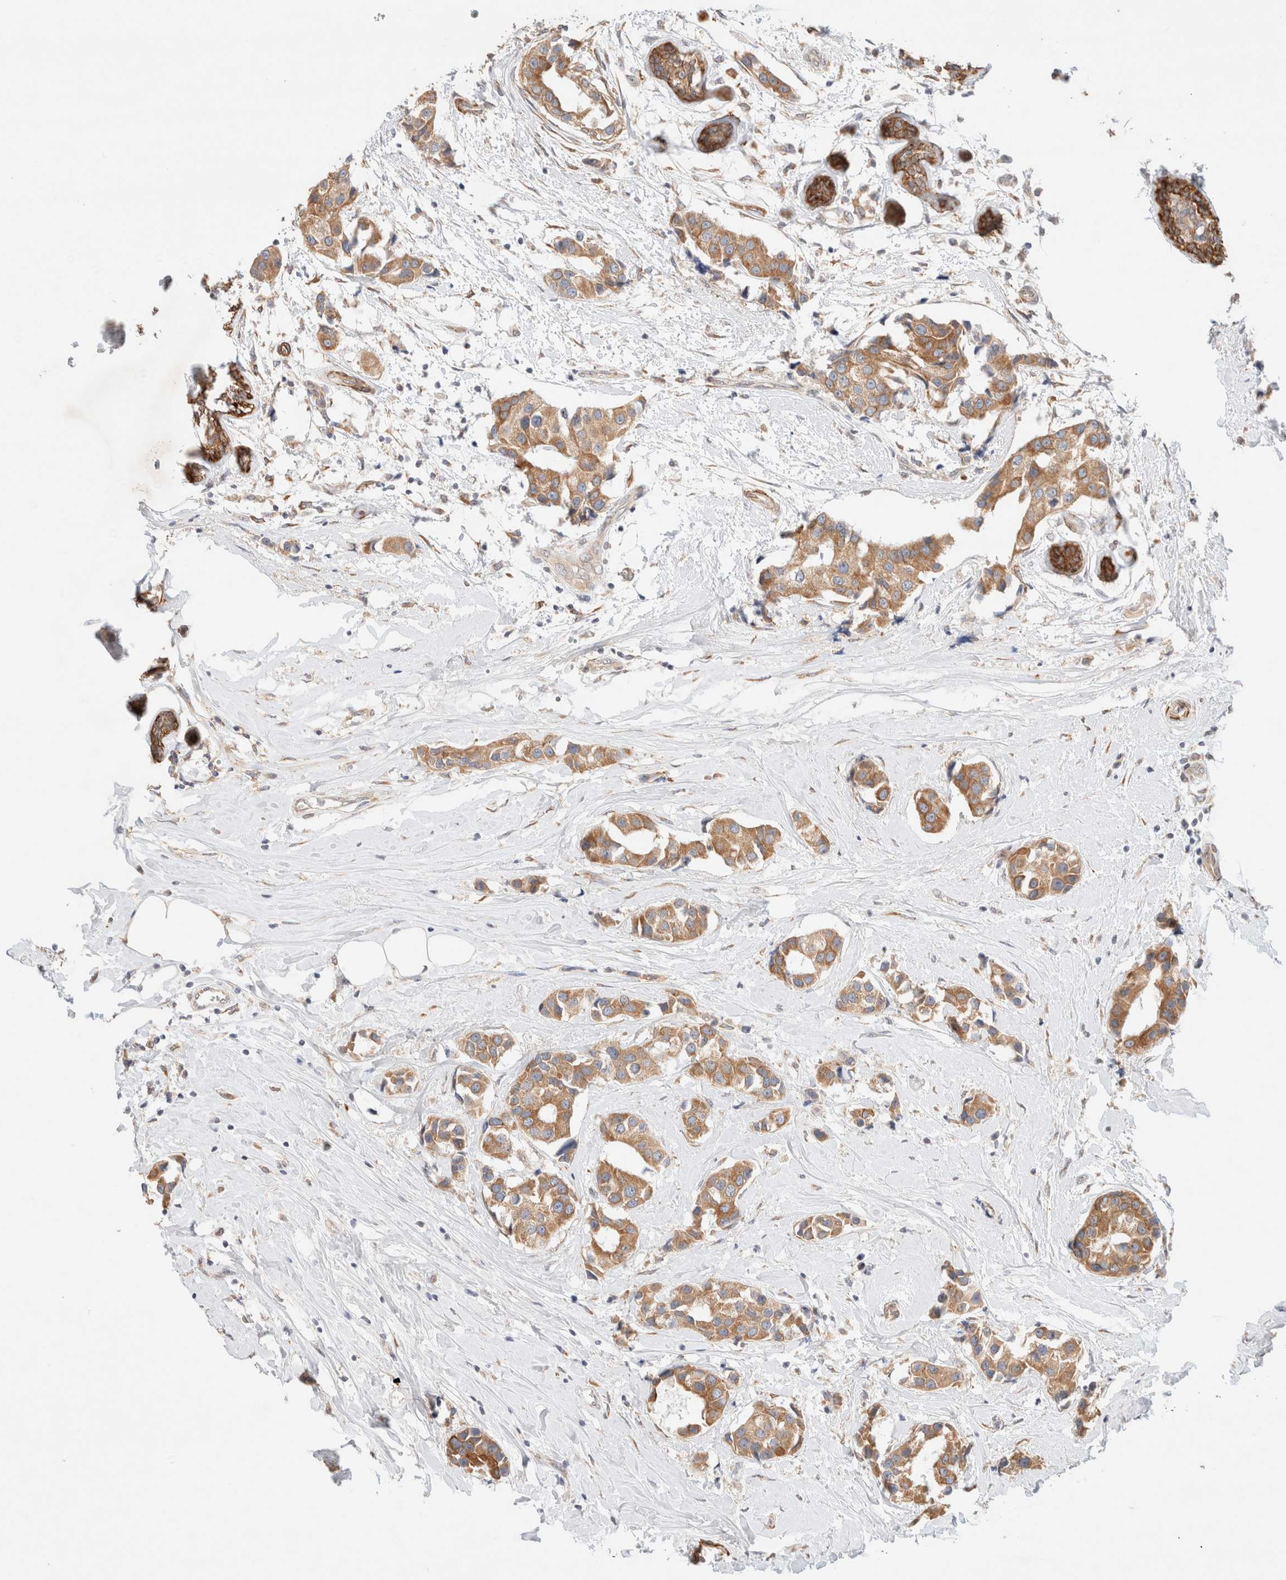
{"staining": {"intensity": "moderate", "quantity": ">75%", "location": "cytoplasmic/membranous"}, "tissue": "breast cancer", "cell_type": "Tumor cells", "image_type": "cancer", "snomed": [{"axis": "morphology", "description": "Normal tissue, NOS"}, {"axis": "morphology", "description": "Duct carcinoma"}, {"axis": "topography", "description": "Breast"}], "caption": "High-magnification brightfield microscopy of invasive ductal carcinoma (breast) stained with DAB (brown) and counterstained with hematoxylin (blue). tumor cells exhibit moderate cytoplasmic/membranous expression is present in approximately>75% of cells. The staining was performed using DAB to visualize the protein expression in brown, while the nuclei were stained in blue with hematoxylin (Magnification: 20x).", "gene": "RRP15", "patient": {"sex": "female", "age": 39}}